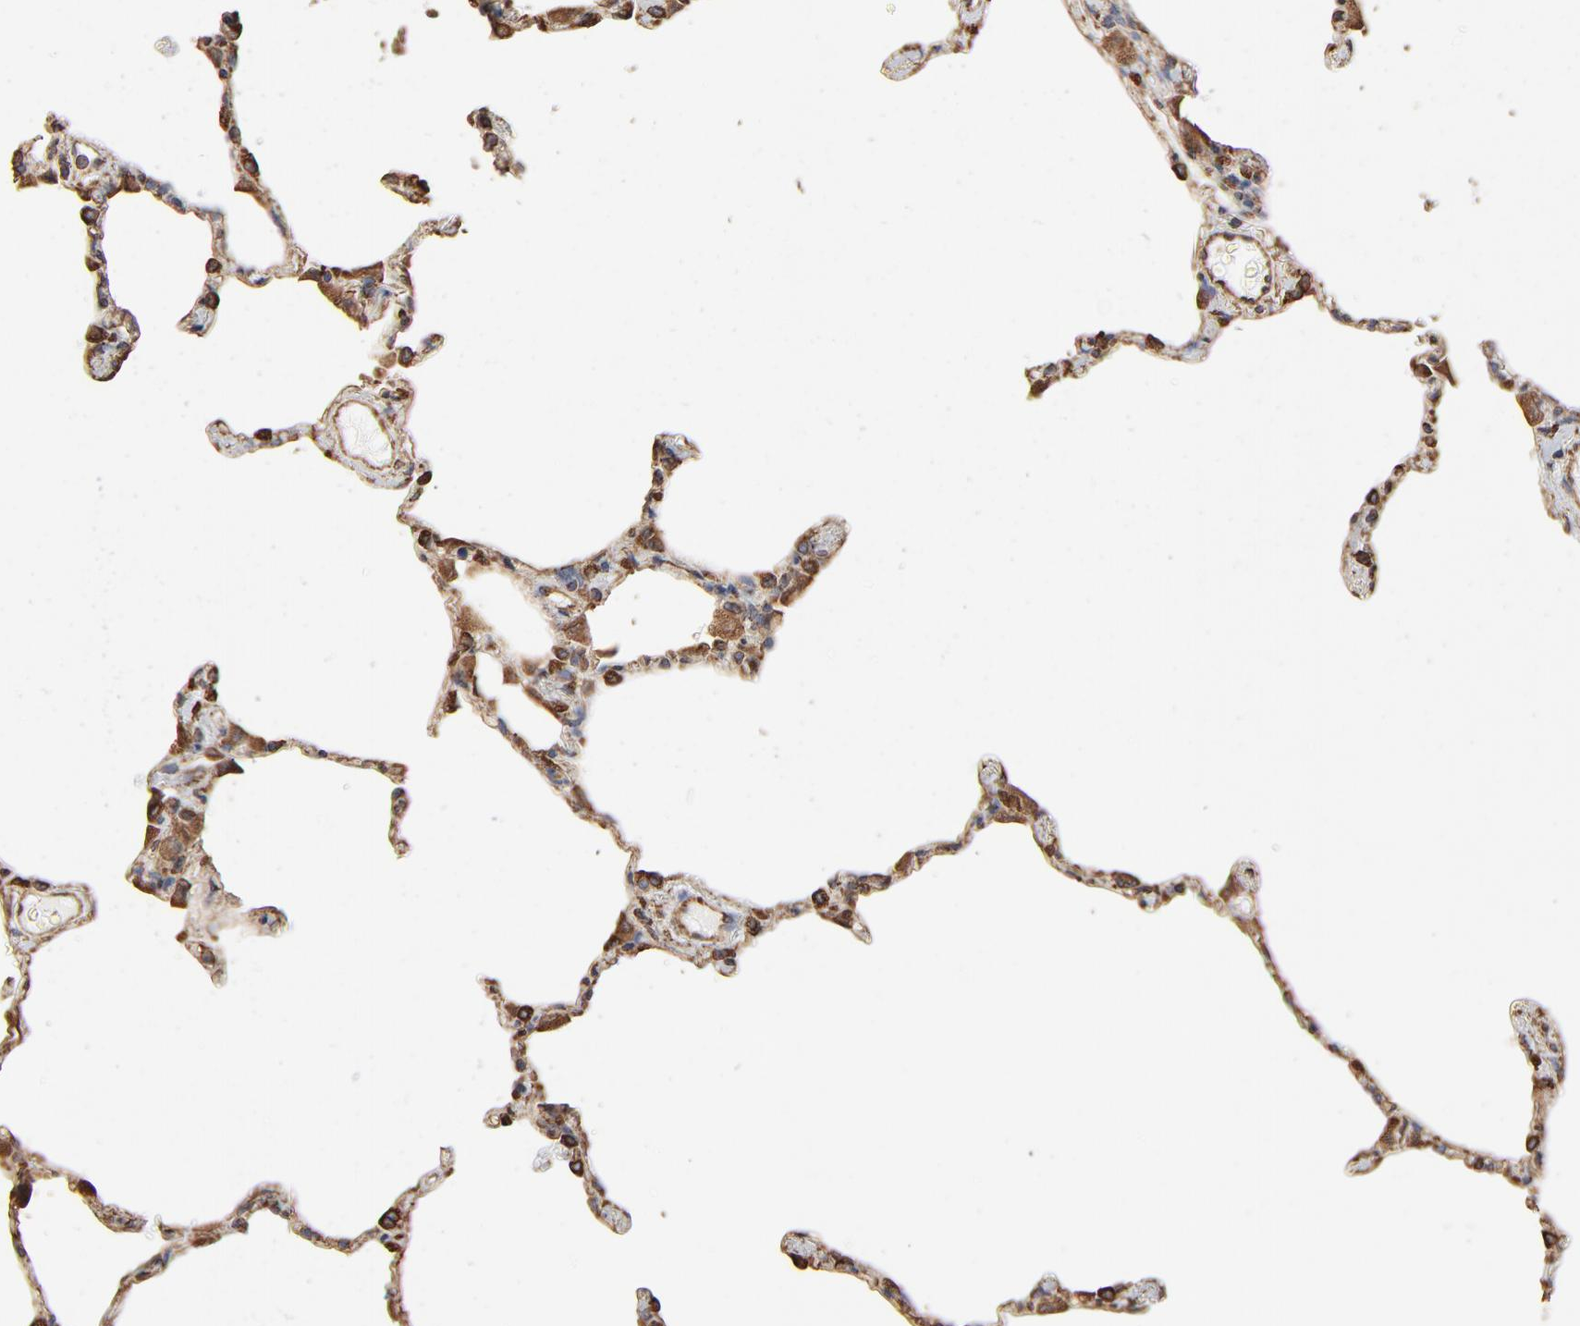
{"staining": {"intensity": "moderate", "quantity": "25%-75%", "location": "cytoplasmic/membranous"}, "tissue": "lung", "cell_type": "Alveolar cells", "image_type": "normal", "snomed": [{"axis": "morphology", "description": "Normal tissue, NOS"}, {"axis": "topography", "description": "Lung"}], "caption": "Immunohistochemistry image of benign lung stained for a protein (brown), which exhibits medium levels of moderate cytoplasmic/membranous positivity in approximately 25%-75% of alveolar cells.", "gene": "PDIA3", "patient": {"sex": "female", "age": 49}}